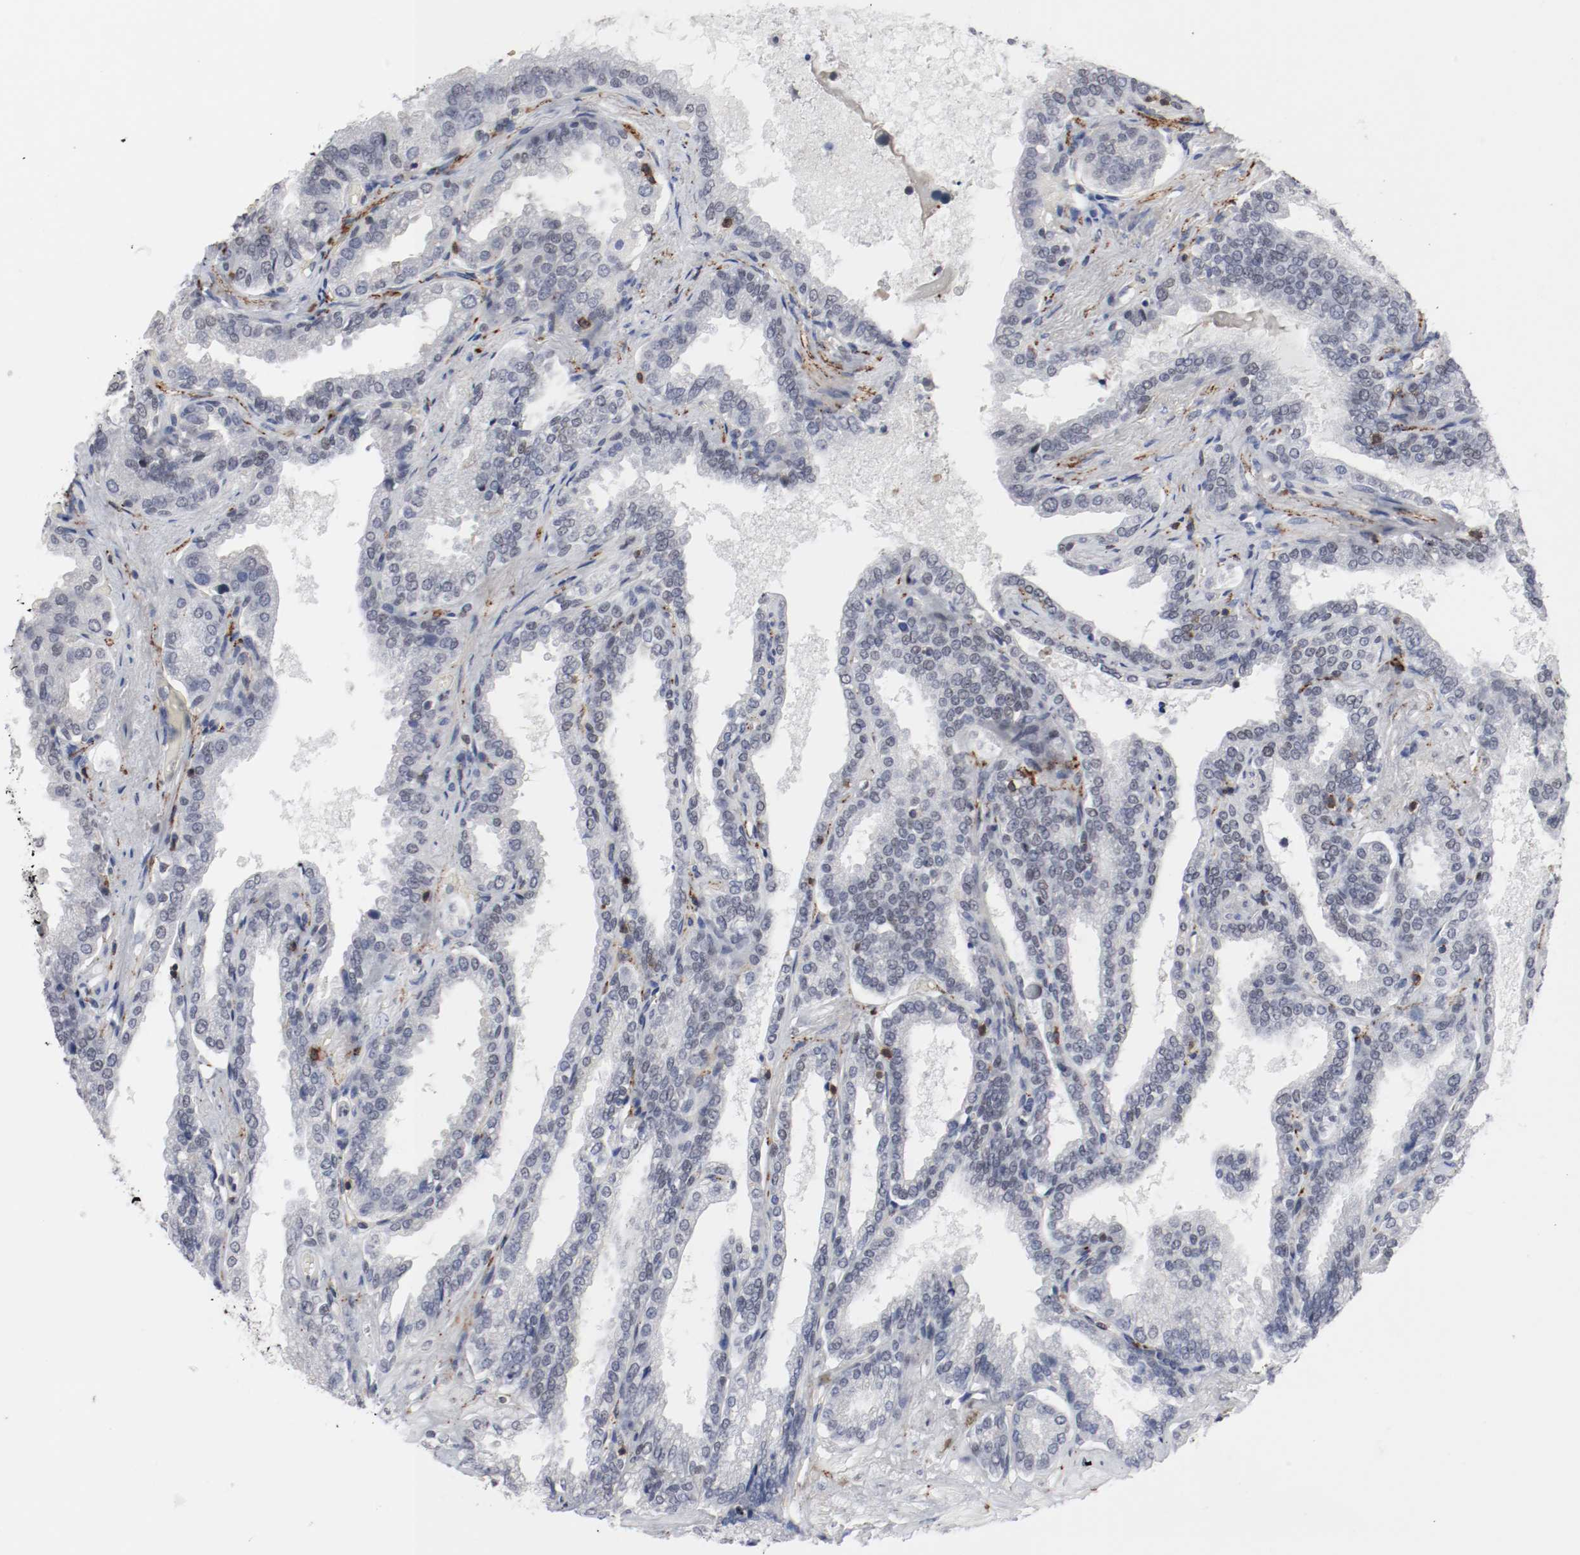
{"staining": {"intensity": "negative", "quantity": "none", "location": "none"}, "tissue": "seminal vesicle", "cell_type": "Glandular cells", "image_type": "normal", "snomed": [{"axis": "morphology", "description": "Normal tissue, NOS"}, {"axis": "topography", "description": "Seminal veicle"}], "caption": "Immunohistochemistry (IHC) photomicrograph of benign human seminal vesicle stained for a protein (brown), which displays no expression in glandular cells.", "gene": "JUND", "patient": {"sex": "male", "age": 46}}